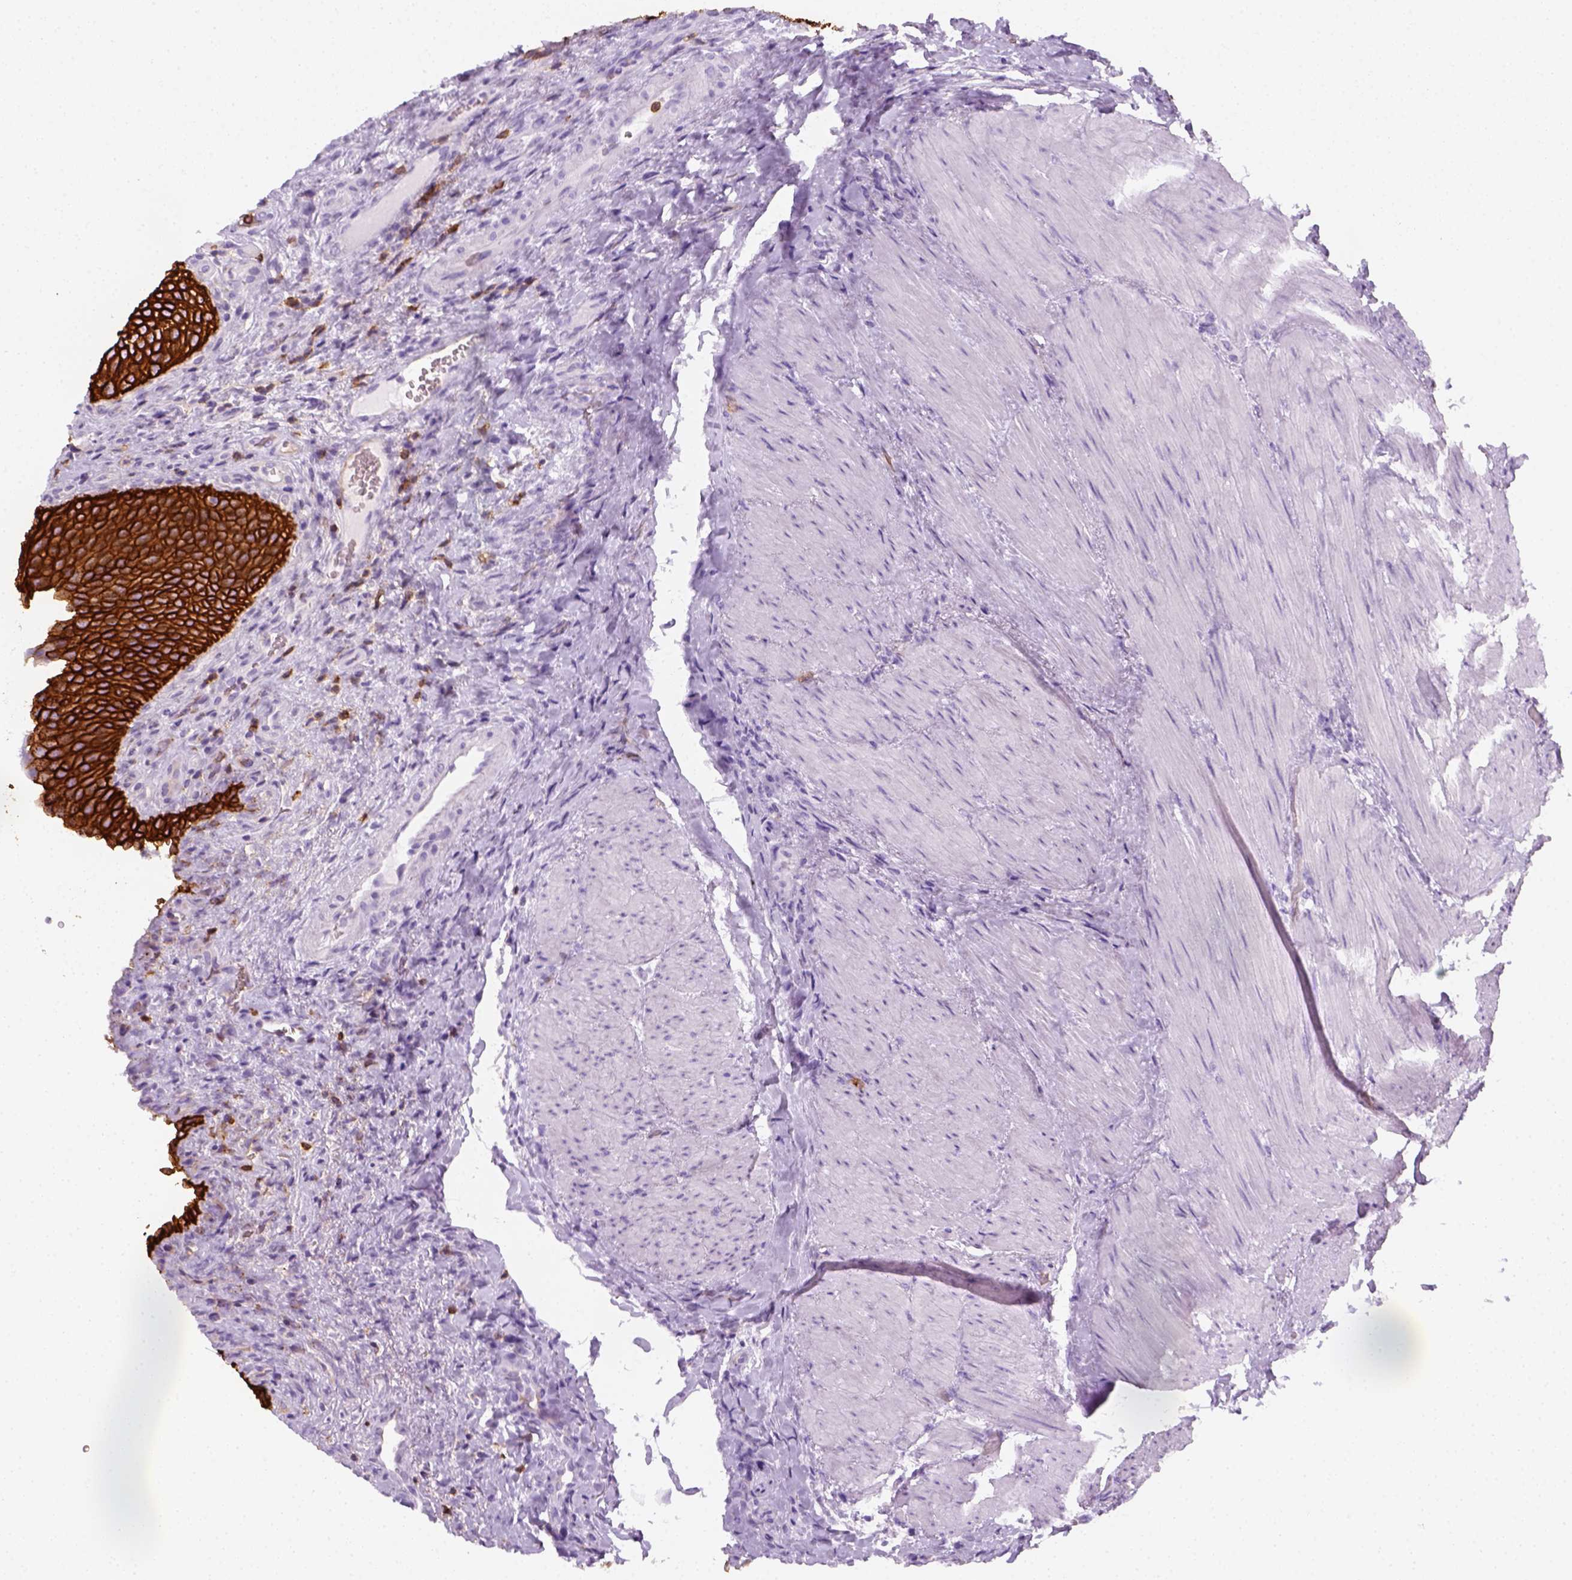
{"staining": {"intensity": "strong", "quantity": ">75%", "location": "cytoplasmic/membranous"}, "tissue": "urinary bladder", "cell_type": "Urothelial cells", "image_type": "normal", "snomed": [{"axis": "morphology", "description": "Normal tissue, NOS"}, {"axis": "topography", "description": "Urinary bladder"}, {"axis": "topography", "description": "Peripheral nerve tissue"}], "caption": "Approximately >75% of urothelial cells in normal human urinary bladder show strong cytoplasmic/membranous protein positivity as visualized by brown immunohistochemical staining.", "gene": "AQP3", "patient": {"sex": "male", "age": 66}}